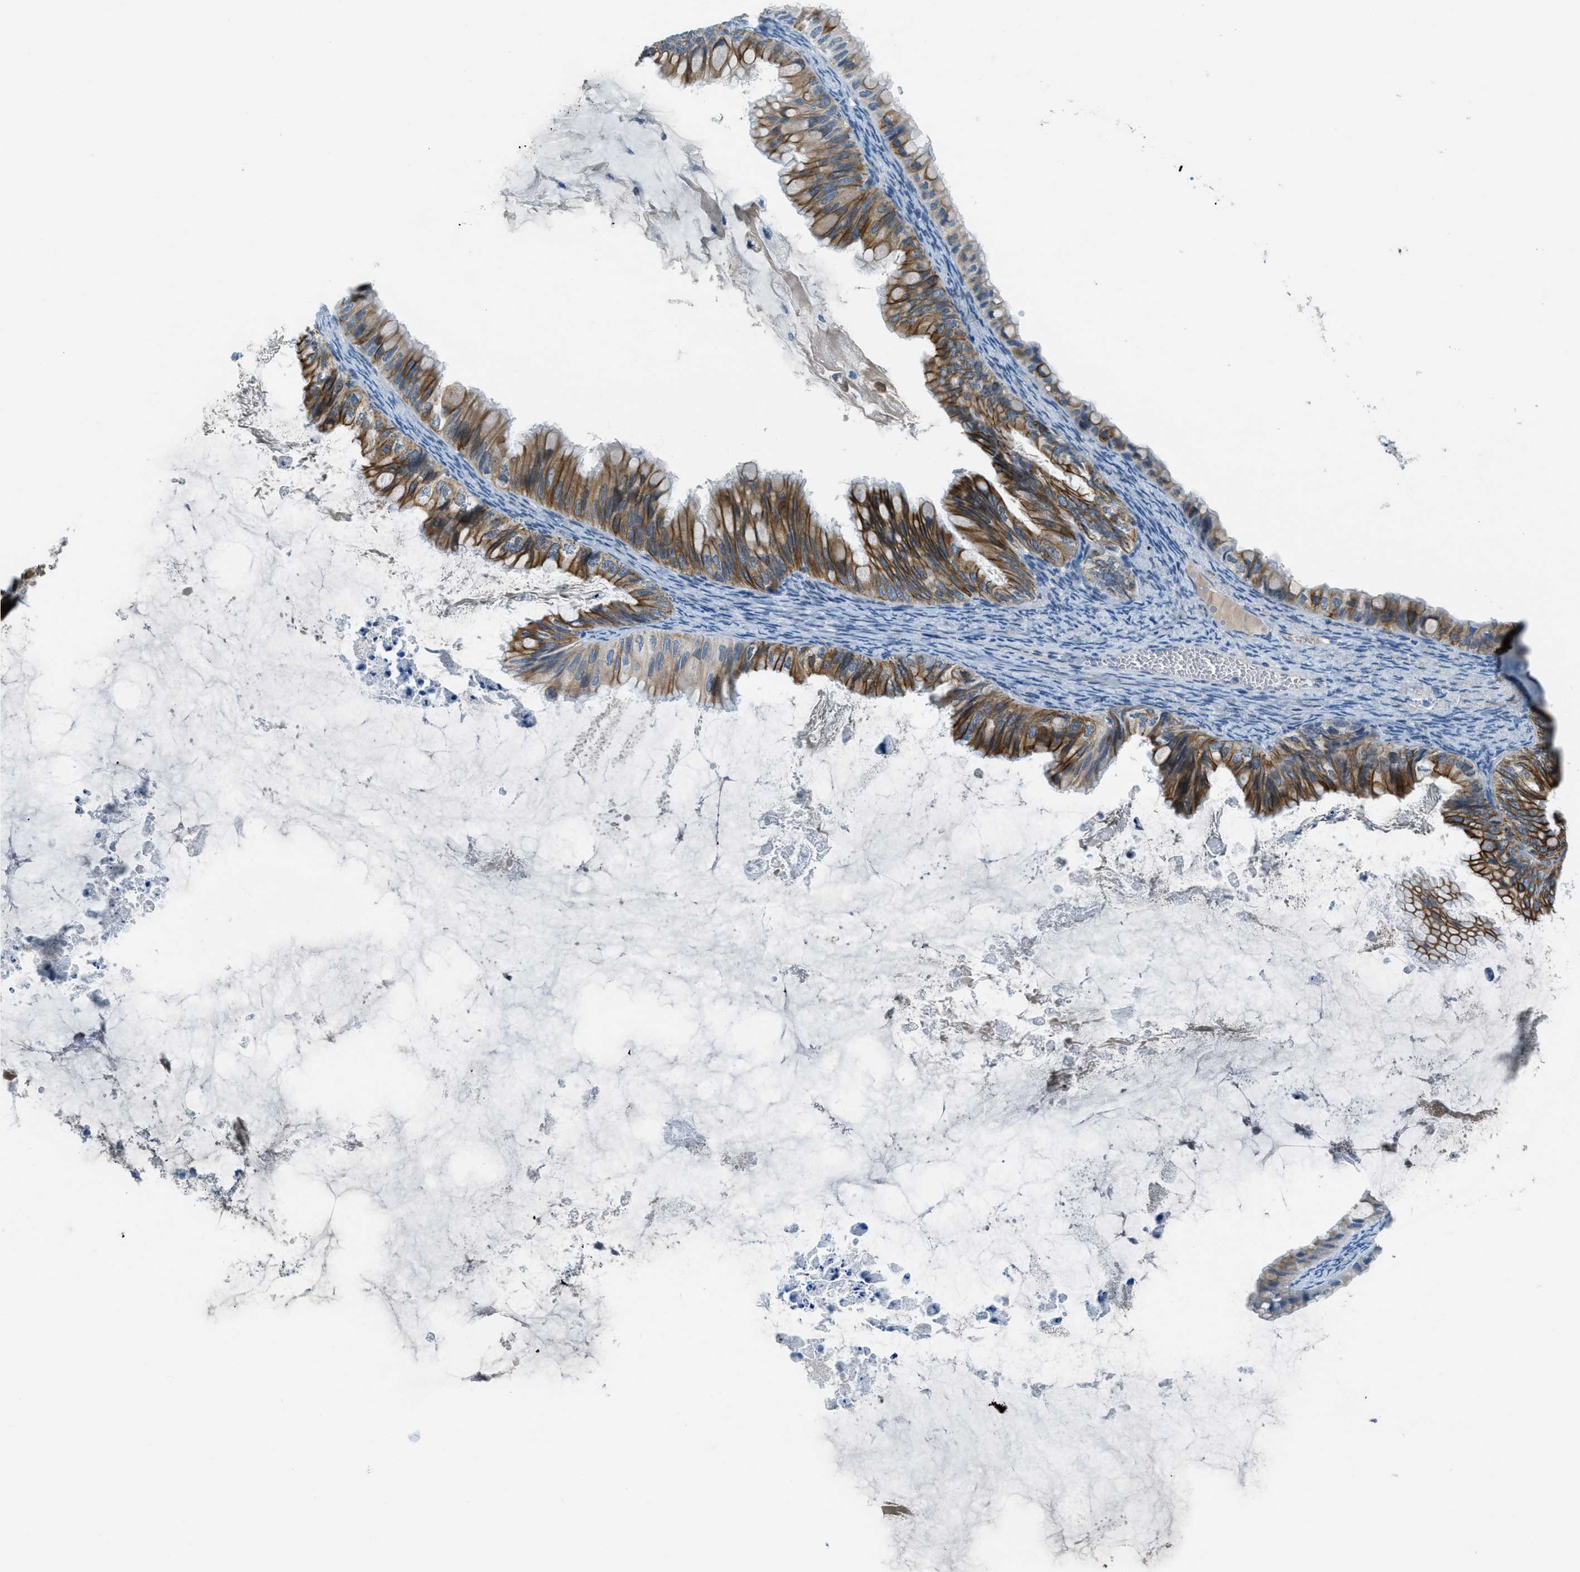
{"staining": {"intensity": "strong", "quantity": ">75%", "location": "cytoplasmic/membranous"}, "tissue": "ovarian cancer", "cell_type": "Tumor cells", "image_type": "cancer", "snomed": [{"axis": "morphology", "description": "Cystadenocarcinoma, mucinous, NOS"}, {"axis": "topography", "description": "Ovary"}], "caption": "The micrograph shows a brown stain indicating the presence of a protein in the cytoplasmic/membranous of tumor cells in ovarian cancer (mucinous cystadenocarcinoma).", "gene": "KLHL8", "patient": {"sex": "female", "age": 80}}